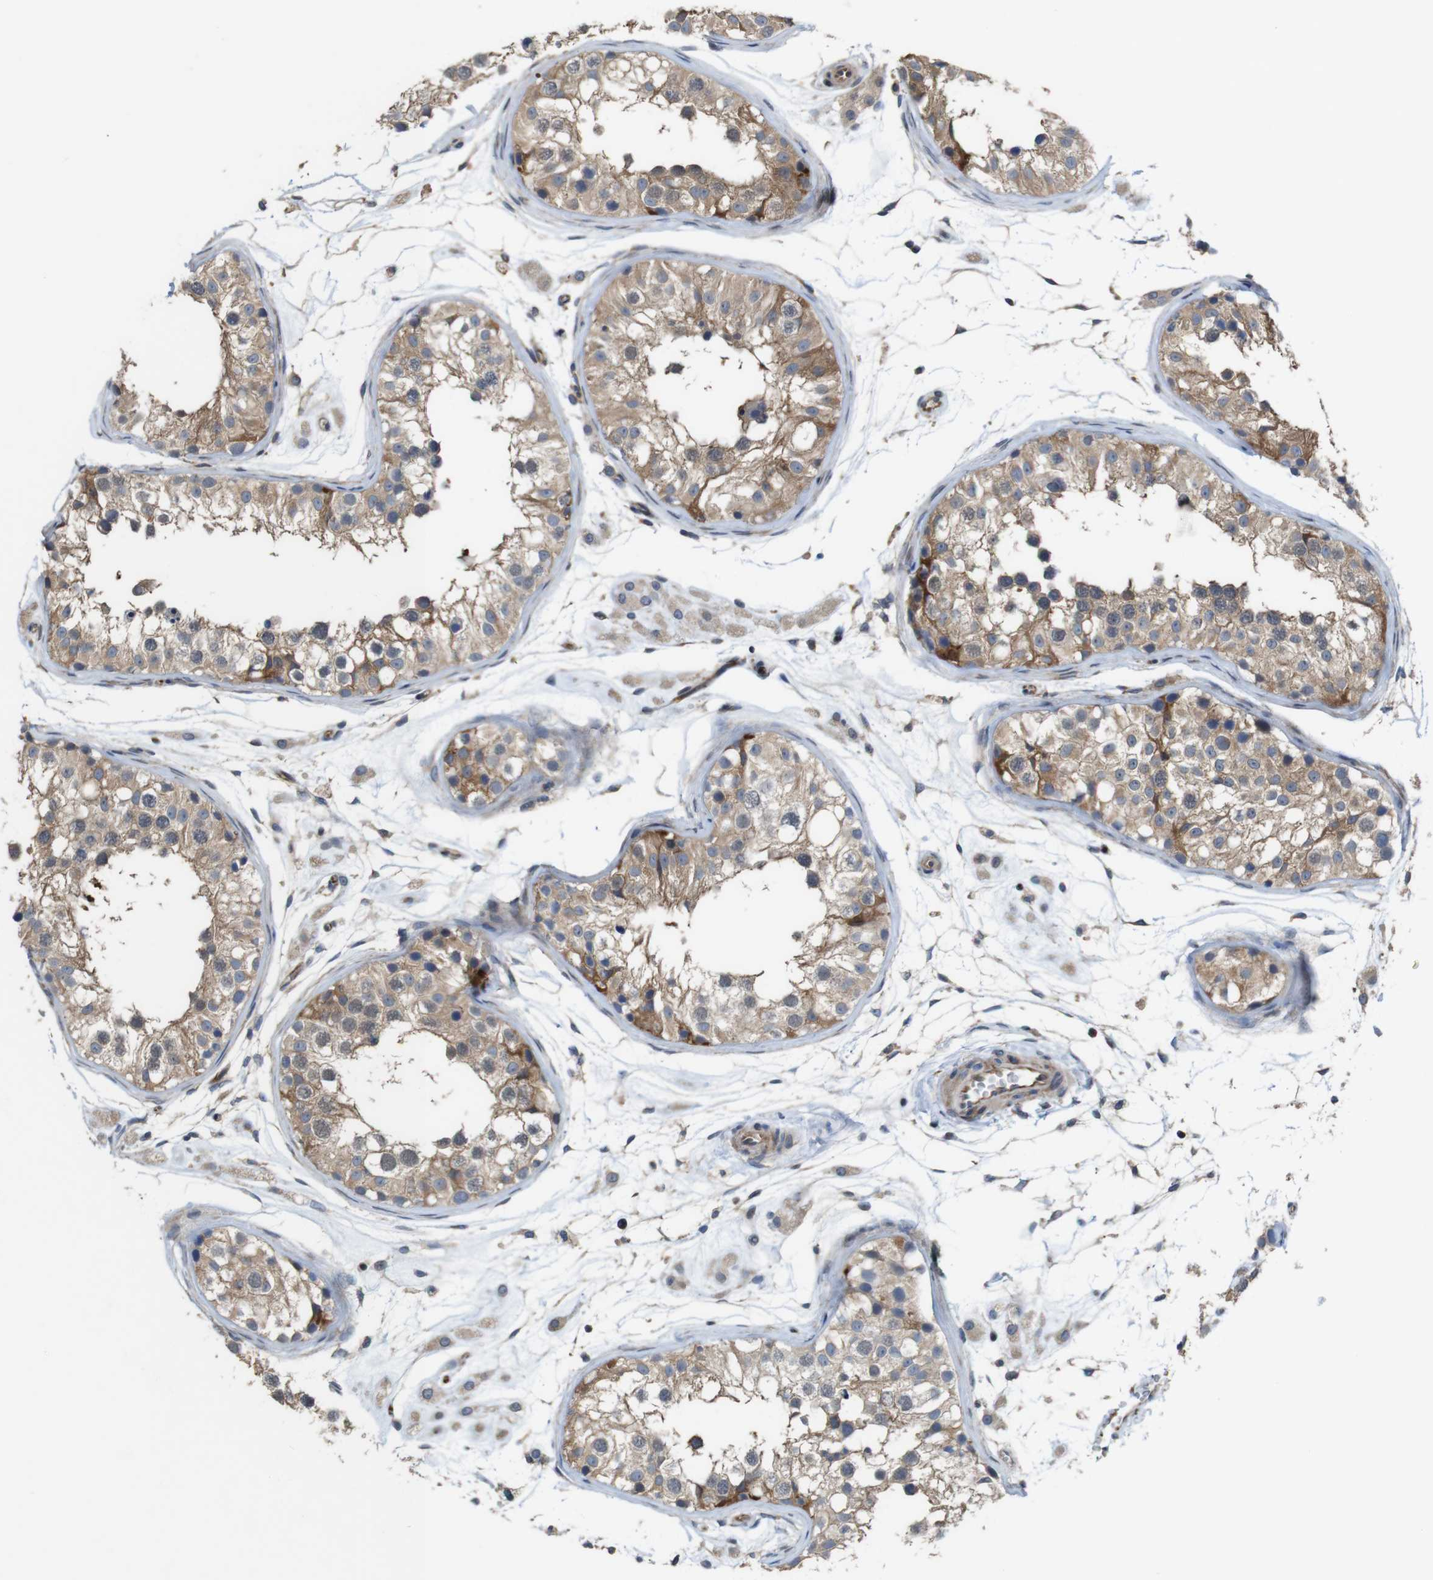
{"staining": {"intensity": "moderate", "quantity": ">75%", "location": "cytoplasmic/membranous"}, "tissue": "testis", "cell_type": "Cells in seminiferous ducts", "image_type": "normal", "snomed": [{"axis": "morphology", "description": "Normal tissue, NOS"}, {"axis": "morphology", "description": "Adenocarcinoma, metastatic, NOS"}, {"axis": "topography", "description": "Testis"}], "caption": "The histopathology image displays immunohistochemical staining of benign testis. There is moderate cytoplasmic/membranous staining is identified in about >75% of cells in seminiferous ducts.", "gene": "PCOLCE2", "patient": {"sex": "male", "age": 26}}